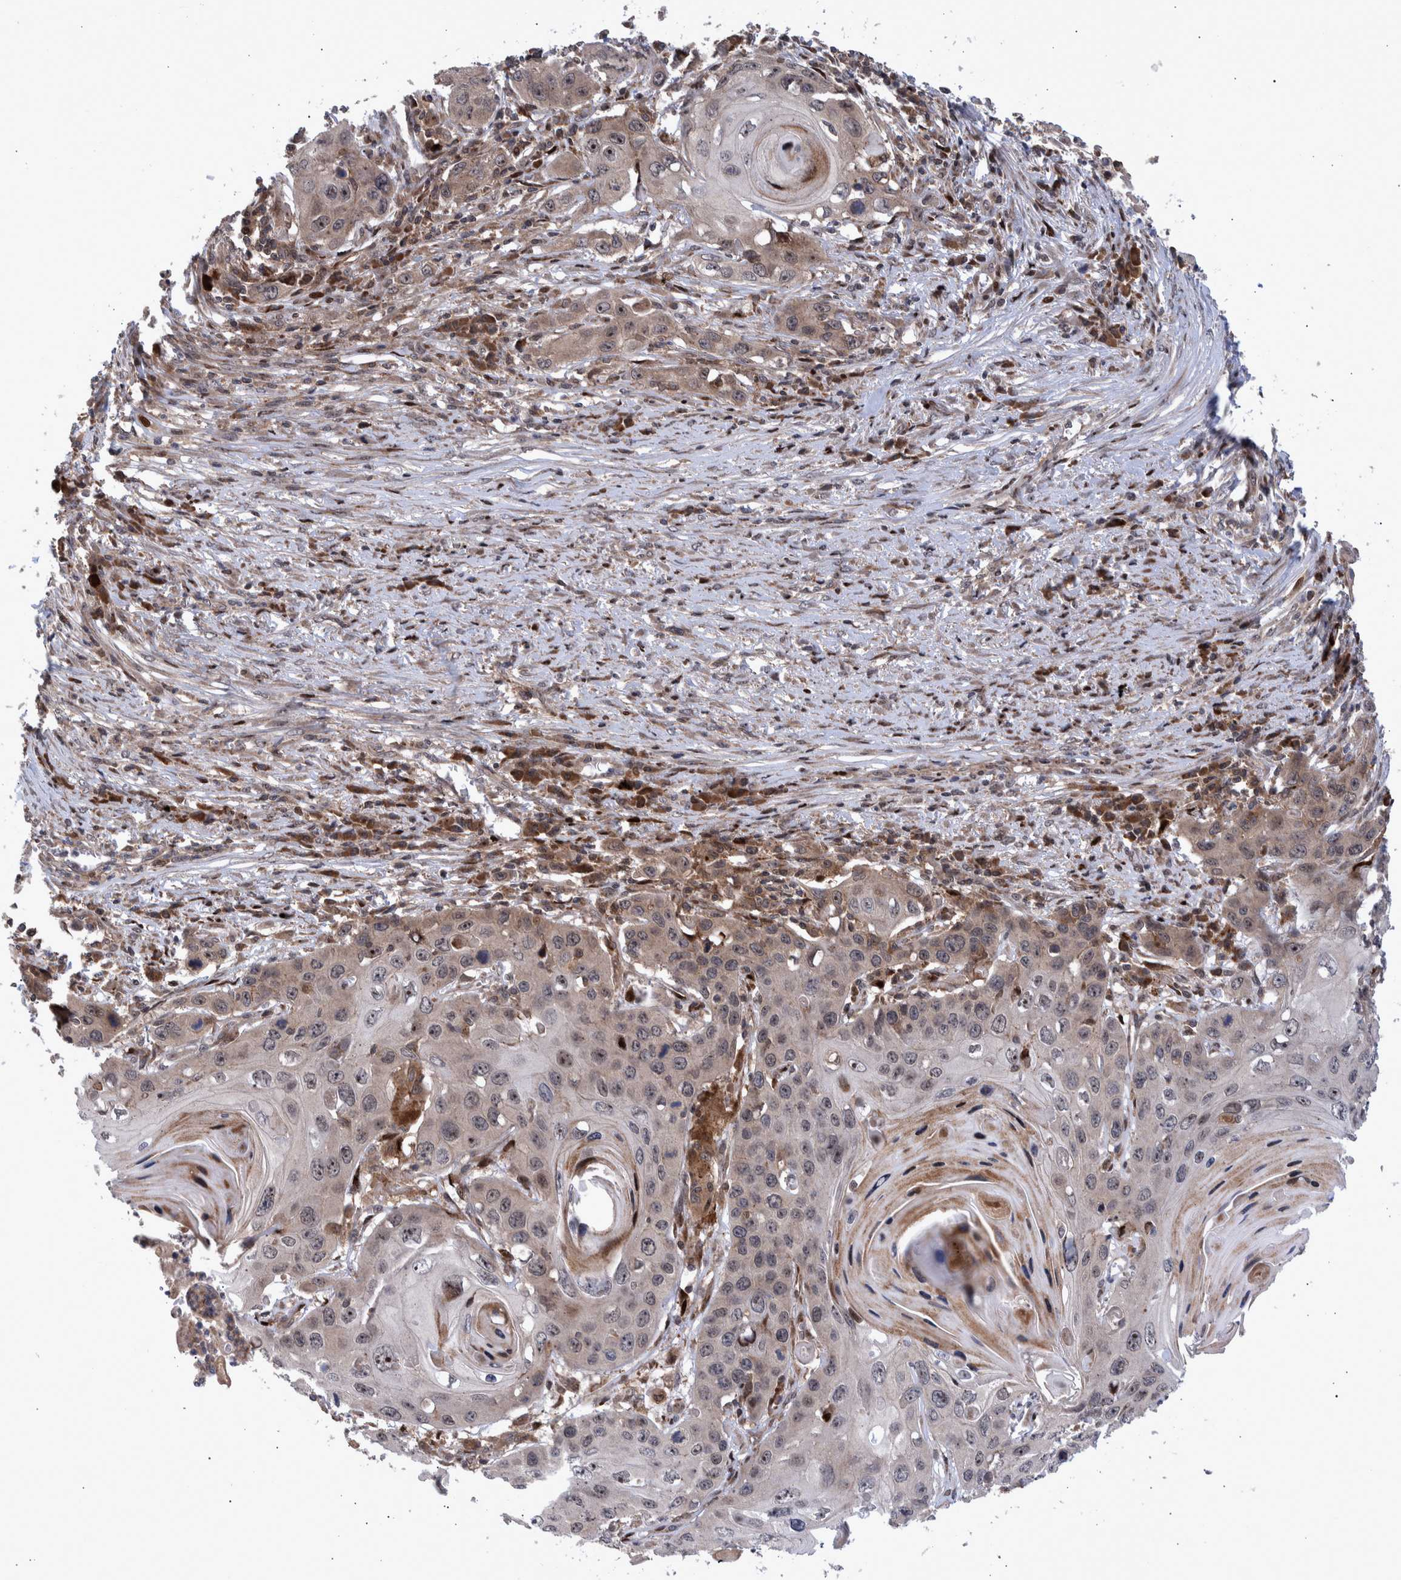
{"staining": {"intensity": "weak", "quantity": "25%-75%", "location": "cytoplasmic/membranous"}, "tissue": "skin cancer", "cell_type": "Tumor cells", "image_type": "cancer", "snomed": [{"axis": "morphology", "description": "Squamous cell carcinoma, NOS"}, {"axis": "topography", "description": "Skin"}], "caption": "Immunohistochemistry of skin cancer (squamous cell carcinoma) reveals low levels of weak cytoplasmic/membranous staining in about 25%-75% of tumor cells. (DAB IHC, brown staining for protein, blue staining for nuclei).", "gene": "SHISA6", "patient": {"sex": "male", "age": 55}}